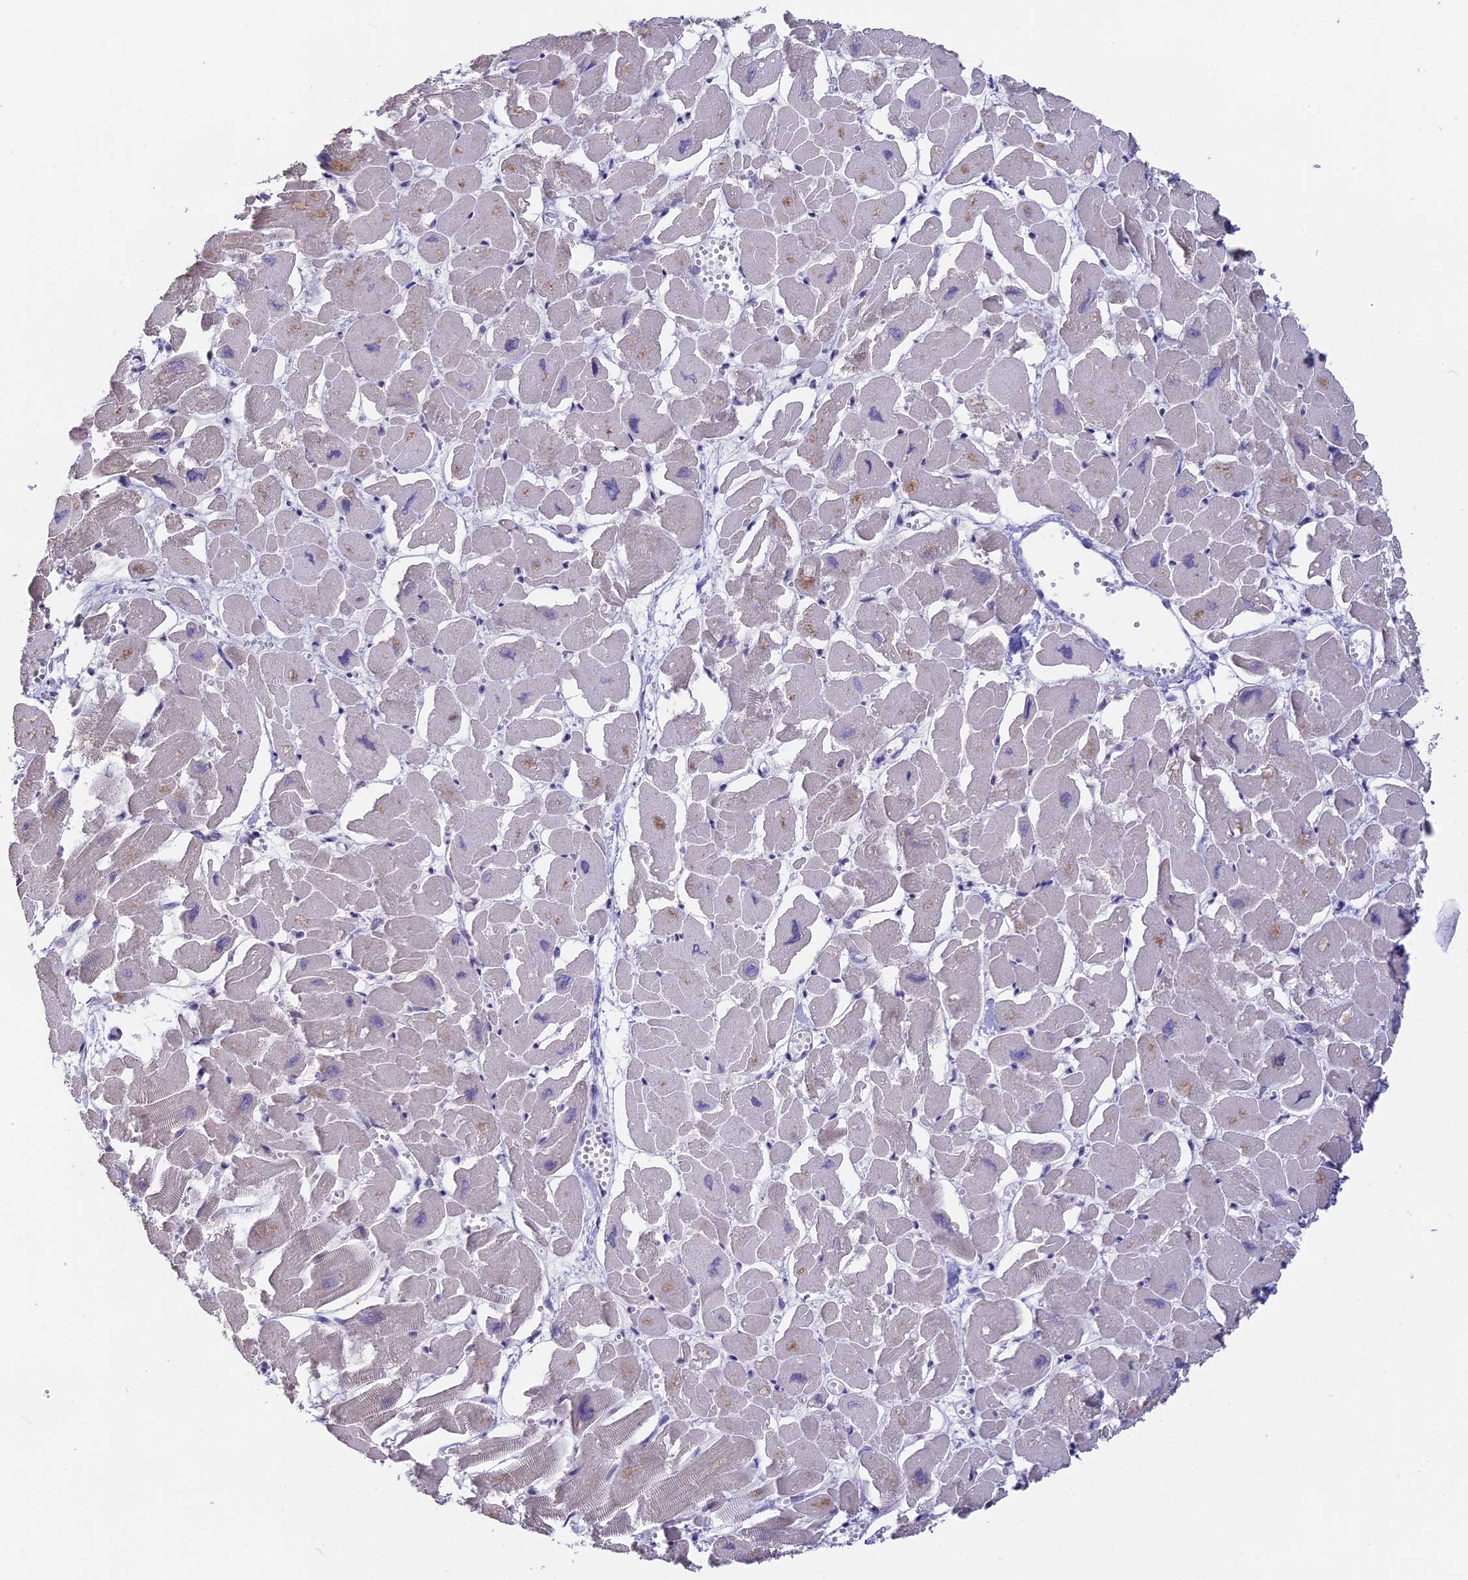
{"staining": {"intensity": "weak", "quantity": "<25%", "location": "cytoplasmic/membranous"}, "tissue": "heart muscle", "cell_type": "Cardiomyocytes", "image_type": "normal", "snomed": [{"axis": "morphology", "description": "Normal tissue, NOS"}, {"axis": "topography", "description": "Heart"}], "caption": "The immunohistochemistry (IHC) micrograph has no significant staining in cardiomyocytes of heart muscle. (Brightfield microscopy of DAB (3,3'-diaminobenzidine) immunohistochemistry (IHC) at high magnification).", "gene": "SETD2", "patient": {"sex": "male", "age": 54}}